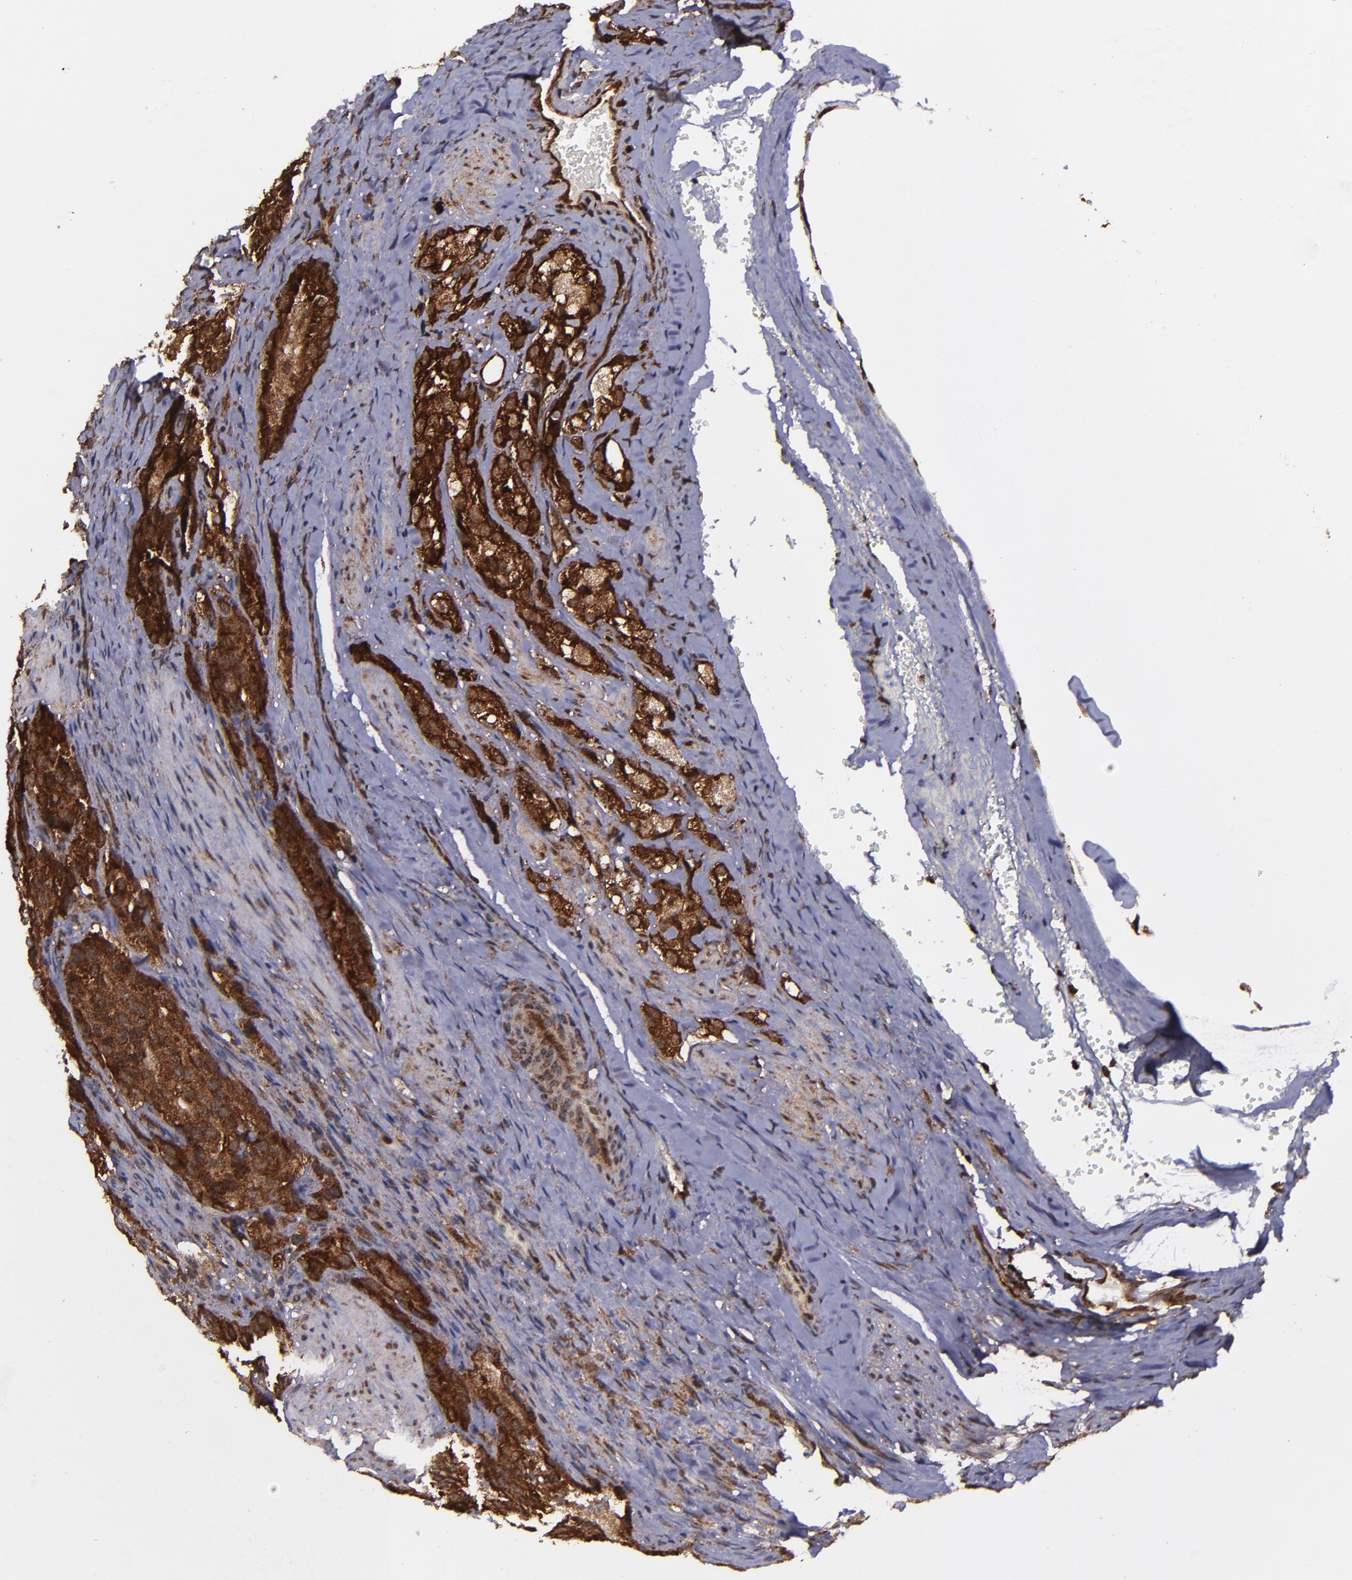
{"staining": {"intensity": "strong", "quantity": ">75%", "location": "cytoplasmic/membranous,nuclear"}, "tissue": "prostate cancer", "cell_type": "Tumor cells", "image_type": "cancer", "snomed": [{"axis": "morphology", "description": "Adenocarcinoma, High grade"}, {"axis": "topography", "description": "Prostate"}], "caption": "IHC histopathology image of neoplastic tissue: prostate cancer stained using immunohistochemistry (IHC) shows high levels of strong protein expression localized specifically in the cytoplasmic/membranous and nuclear of tumor cells, appearing as a cytoplasmic/membranous and nuclear brown color.", "gene": "EIF4ENIF1", "patient": {"sex": "male", "age": 63}}